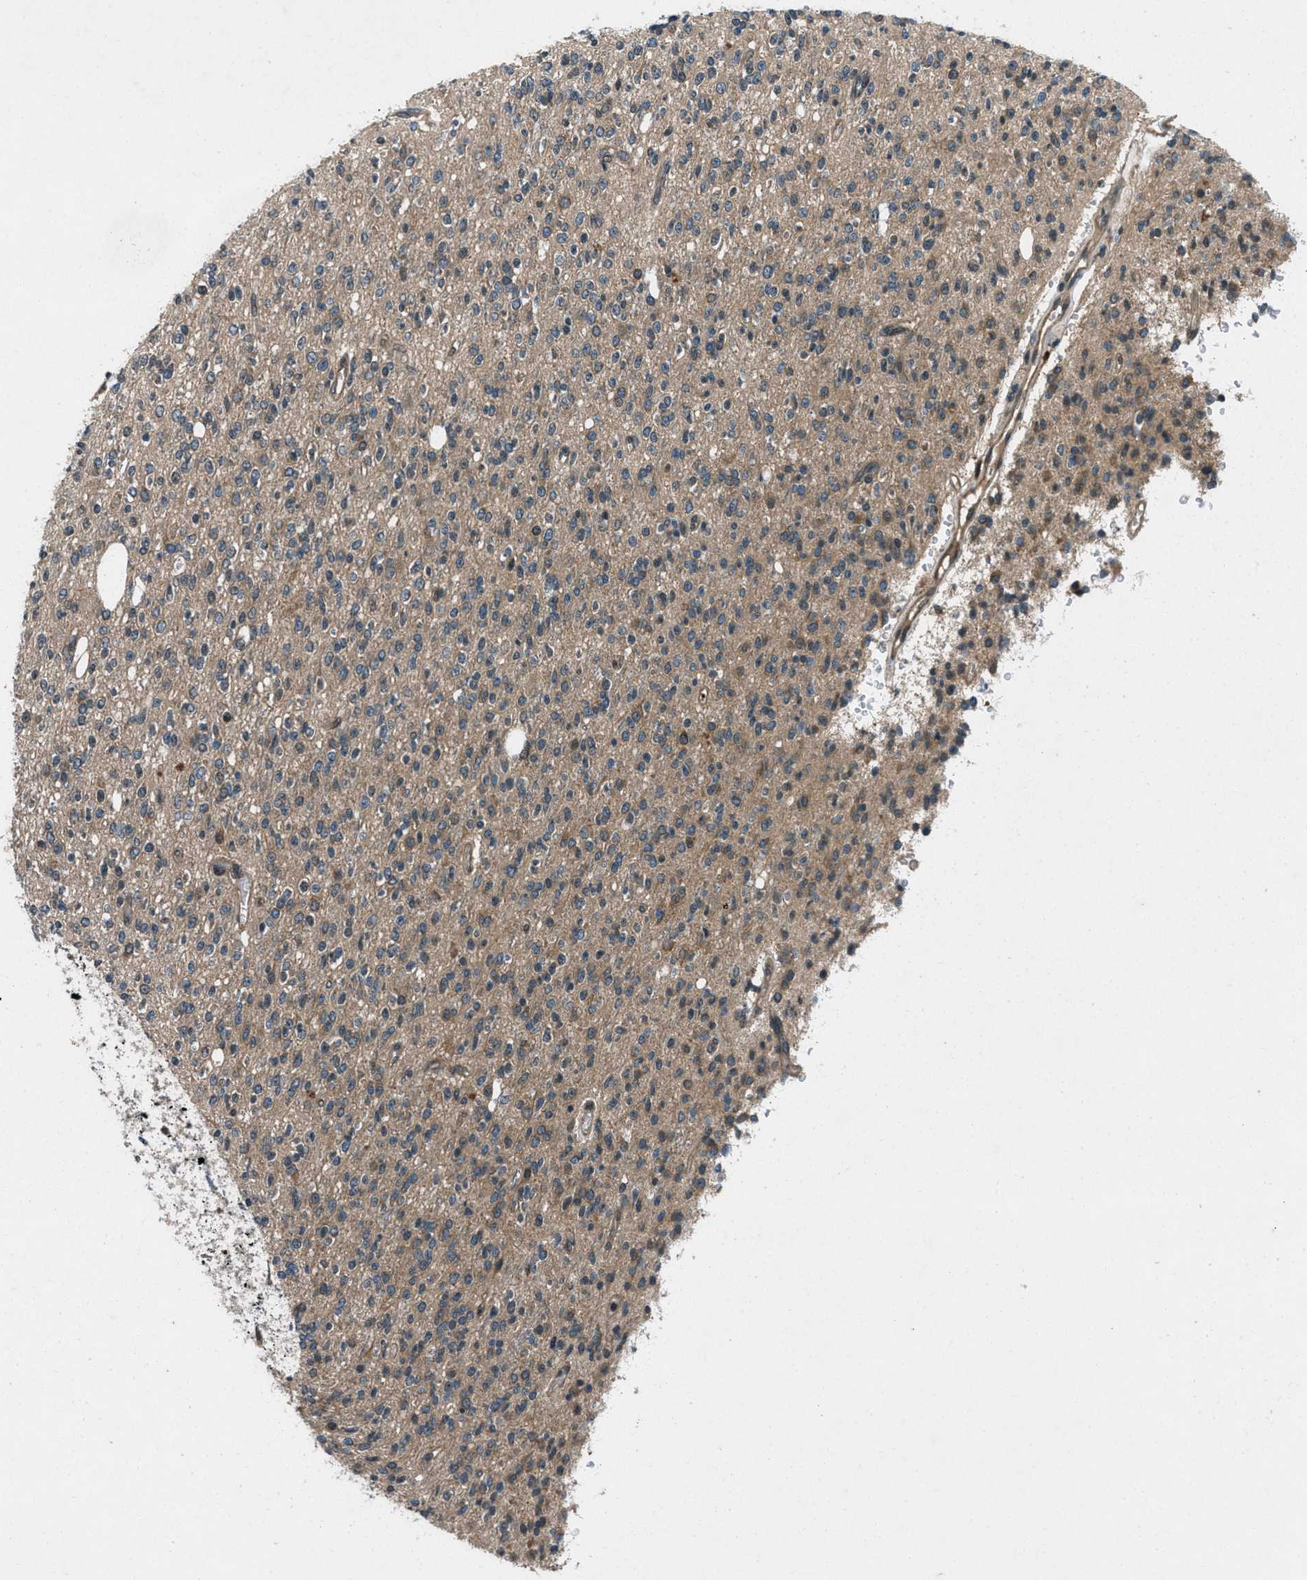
{"staining": {"intensity": "moderate", "quantity": ">75%", "location": "cytoplasmic/membranous"}, "tissue": "glioma", "cell_type": "Tumor cells", "image_type": "cancer", "snomed": [{"axis": "morphology", "description": "Glioma, malignant, High grade"}, {"axis": "topography", "description": "Brain"}], "caption": "High-power microscopy captured an IHC histopathology image of high-grade glioma (malignant), revealing moderate cytoplasmic/membranous staining in approximately >75% of tumor cells.", "gene": "EPSTI1", "patient": {"sex": "male", "age": 34}}